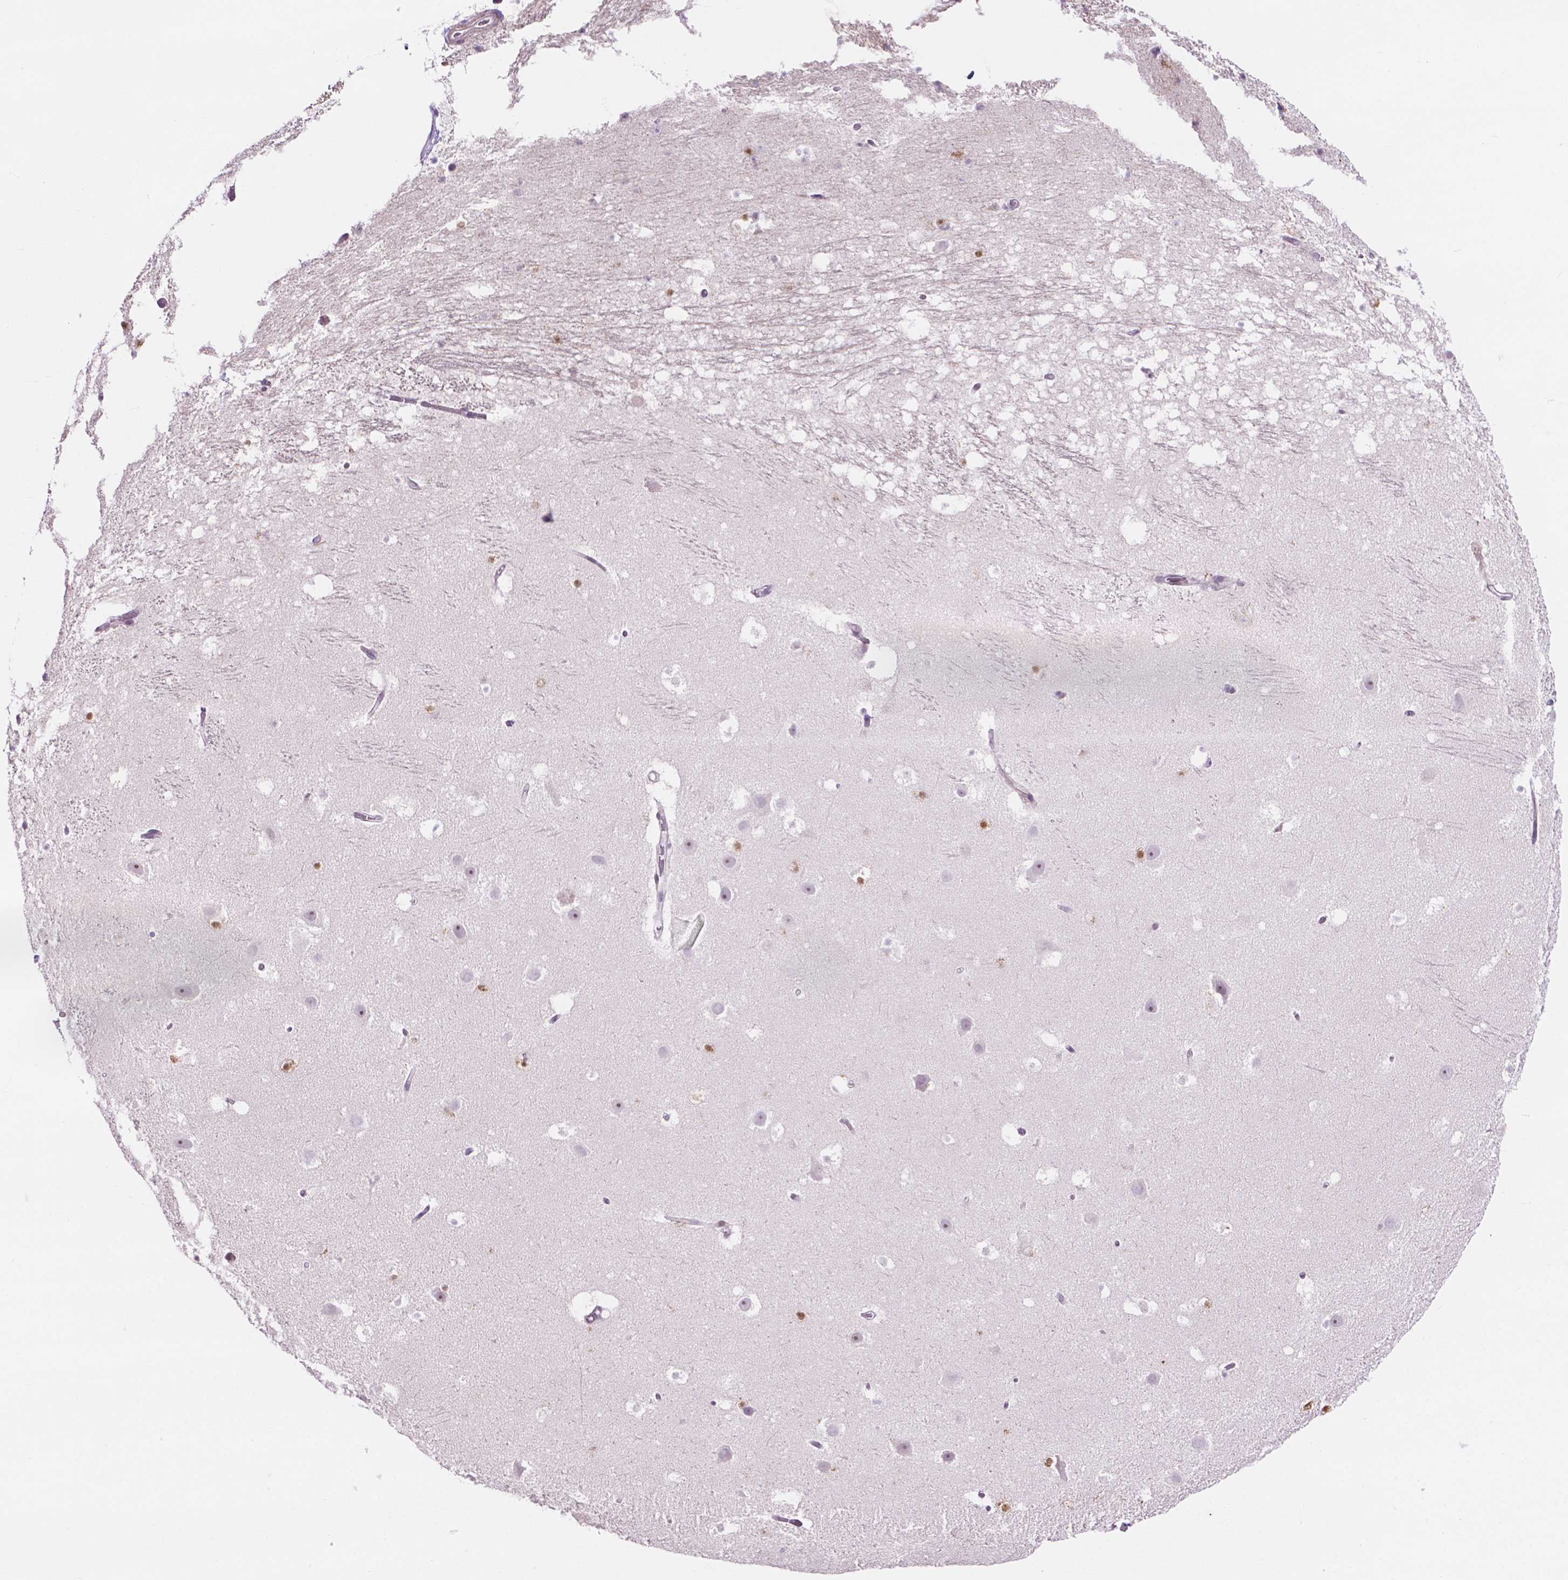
{"staining": {"intensity": "strong", "quantity": "<25%", "location": "cytoplasmic/membranous,nuclear"}, "tissue": "hippocampus", "cell_type": "Glial cells", "image_type": "normal", "snomed": [{"axis": "morphology", "description": "Normal tissue, NOS"}, {"axis": "topography", "description": "Hippocampus"}], "caption": "Immunohistochemistry (IHC) image of unremarkable hippocampus: hippocampus stained using immunohistochemistry (IHC) exhibits medium levels of strong protein expression localized specifically in the cytoplasmic/membranous,nuclear of glial cells, appearing as a cytoplasmic/membranous,nuclear brown color.", "gene": "ACY3", "patient": {"sex": "male", "age": 26}}